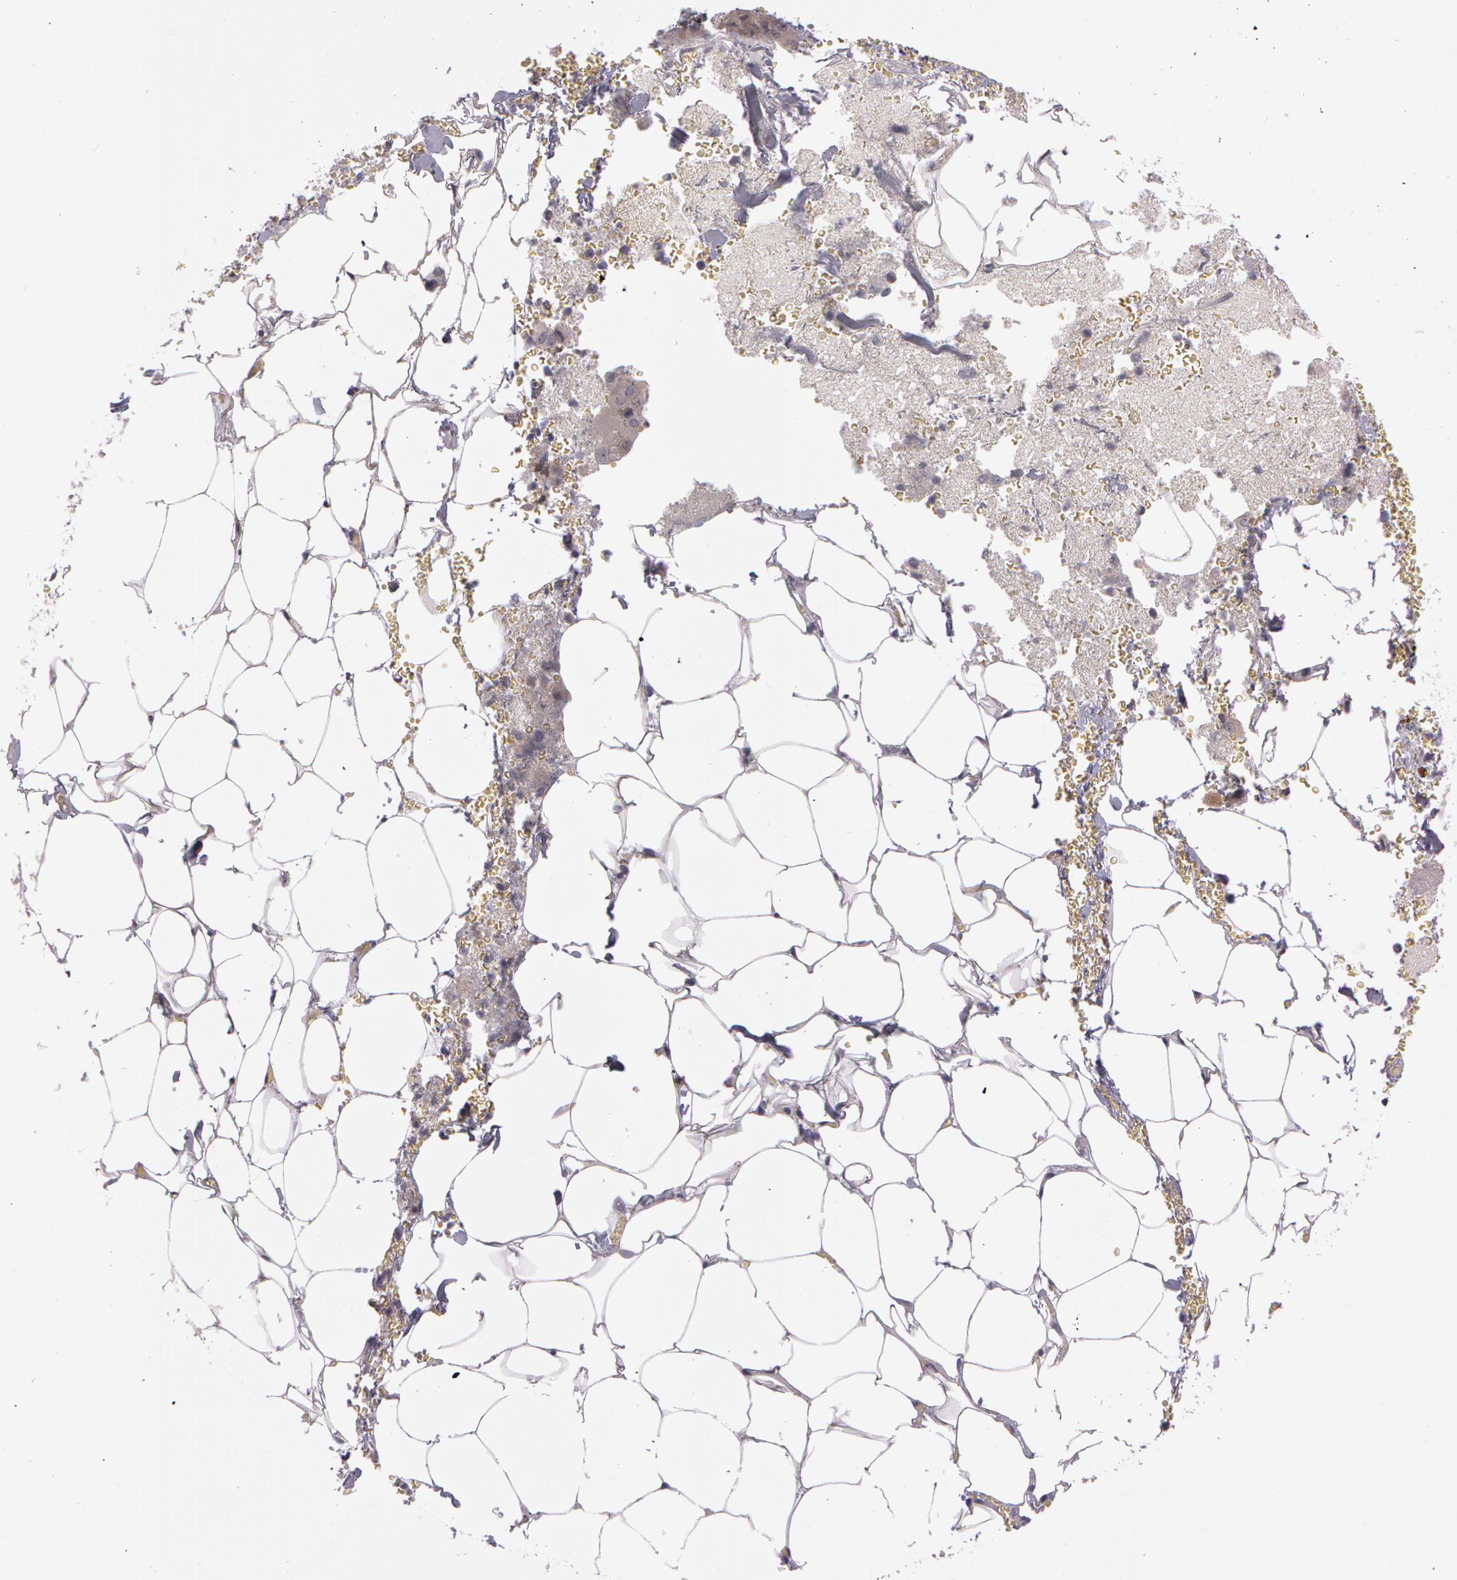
{"staining": {"intensity": "weak", "quantity": "<25%", "location": "cytoplasmic/membranous"}, "tissue": "adrenal gland", "cell_type": "Glandular cells", "image_type": "normal", "snomed": [{"axis": "morphology", "description": "Normal tissue, NOS"}, {"axis": "topography", "description": "Adrenal gland"}], "caption": "The IHC micrograph has no significant positivity in glandular cells of adrenal gland. (DAB immunohistochemistry (IHC) visualized using brightfield microscopy, high magnification).", "gene": "MXRA5", "patient": {"sex": "female", "age": 71}}